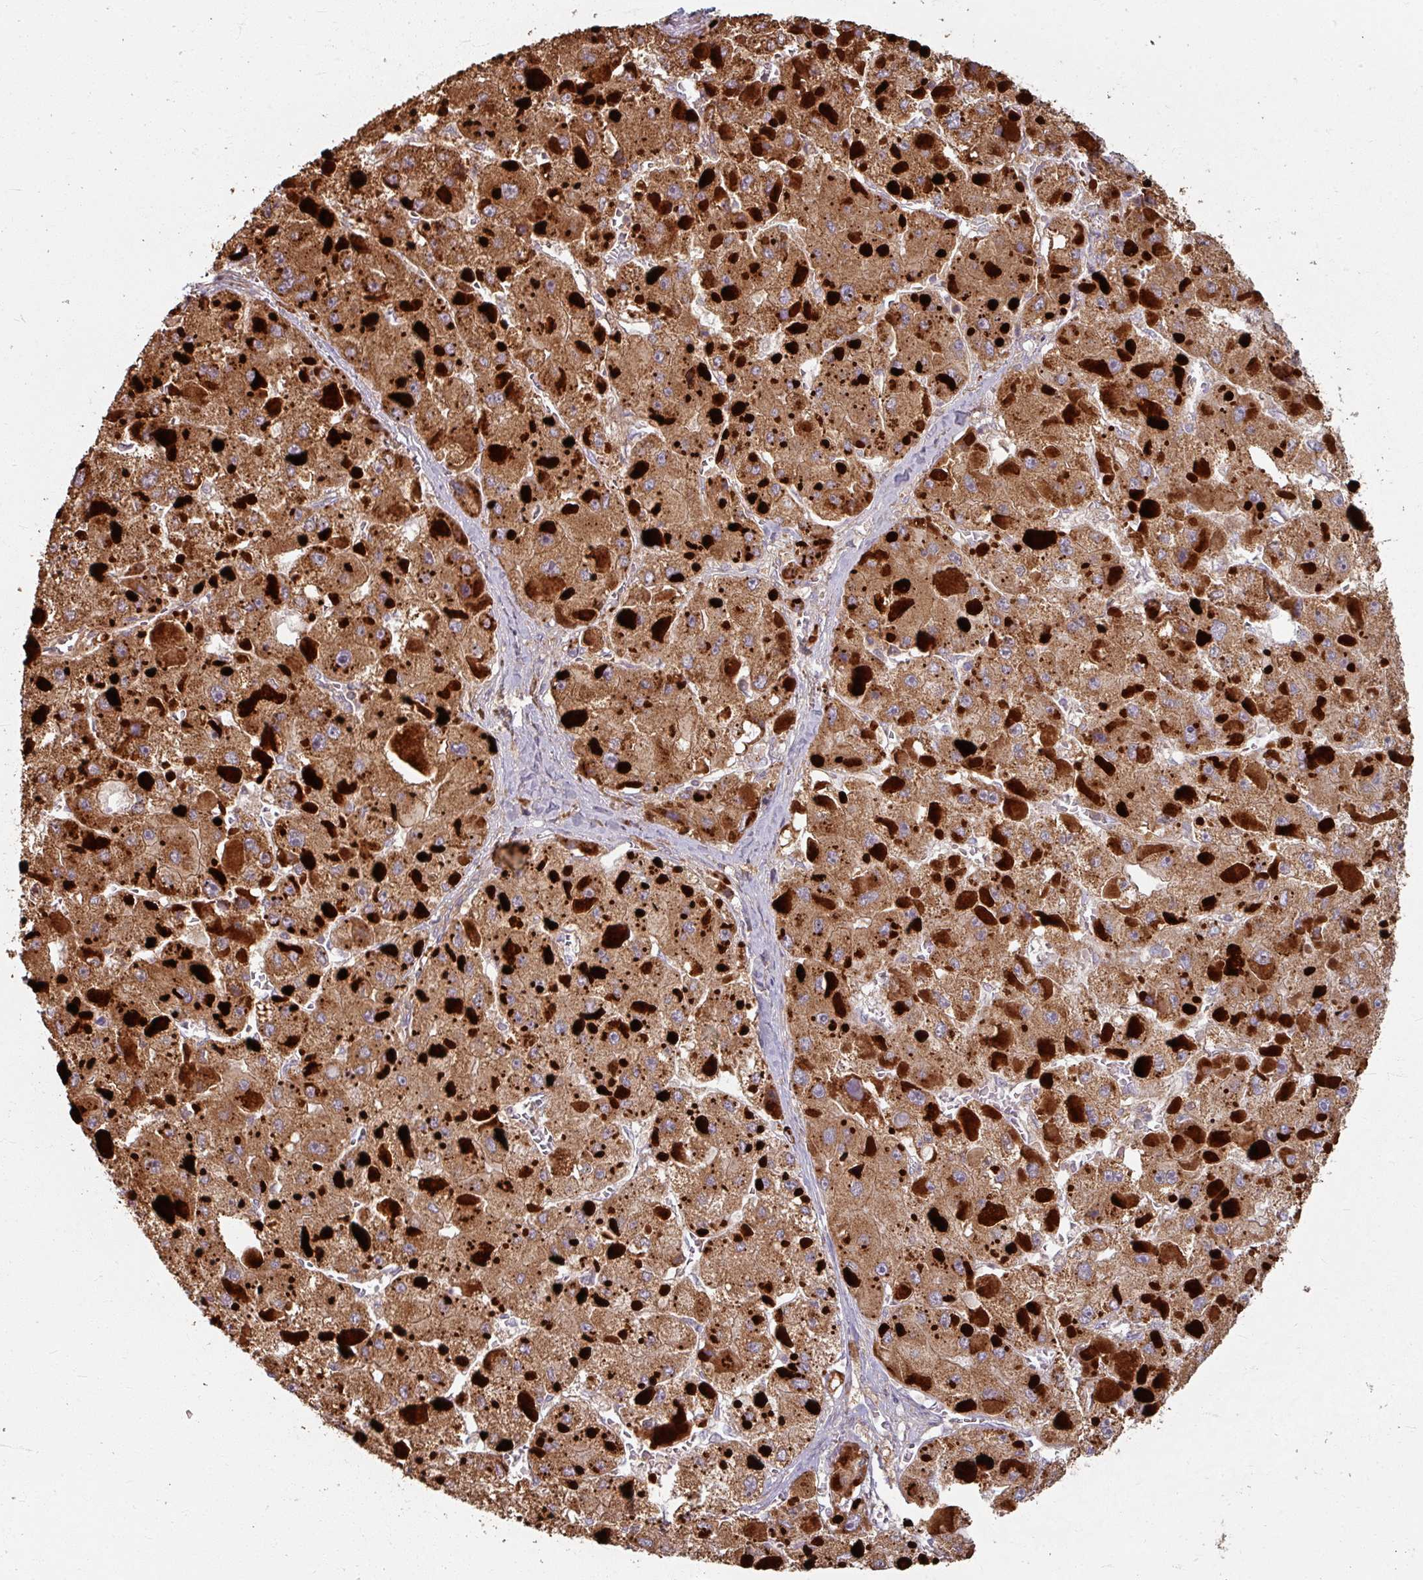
{"staining": {"intensity": "moderate", "quantity": ">75%", "location": "cytoplasmic/membranous"}, "tissue": "liver cancer", "cell_type": "Tumor cells", "image_type": "cancer", "snomed": [{"axis": "morphology", "description": "Carcinoma, Hepatocellular, NOS"}, {"axis": "topography", "description": "Liver"}], "caption": "The immunohistochemical stain labels moderate cytoplasmic/membranous positivity in tumor cells of hepatocellular carcinoma (liver) tissue.", "gene": "CCDC68", "patient": {"sex": "female", "age": 73}}